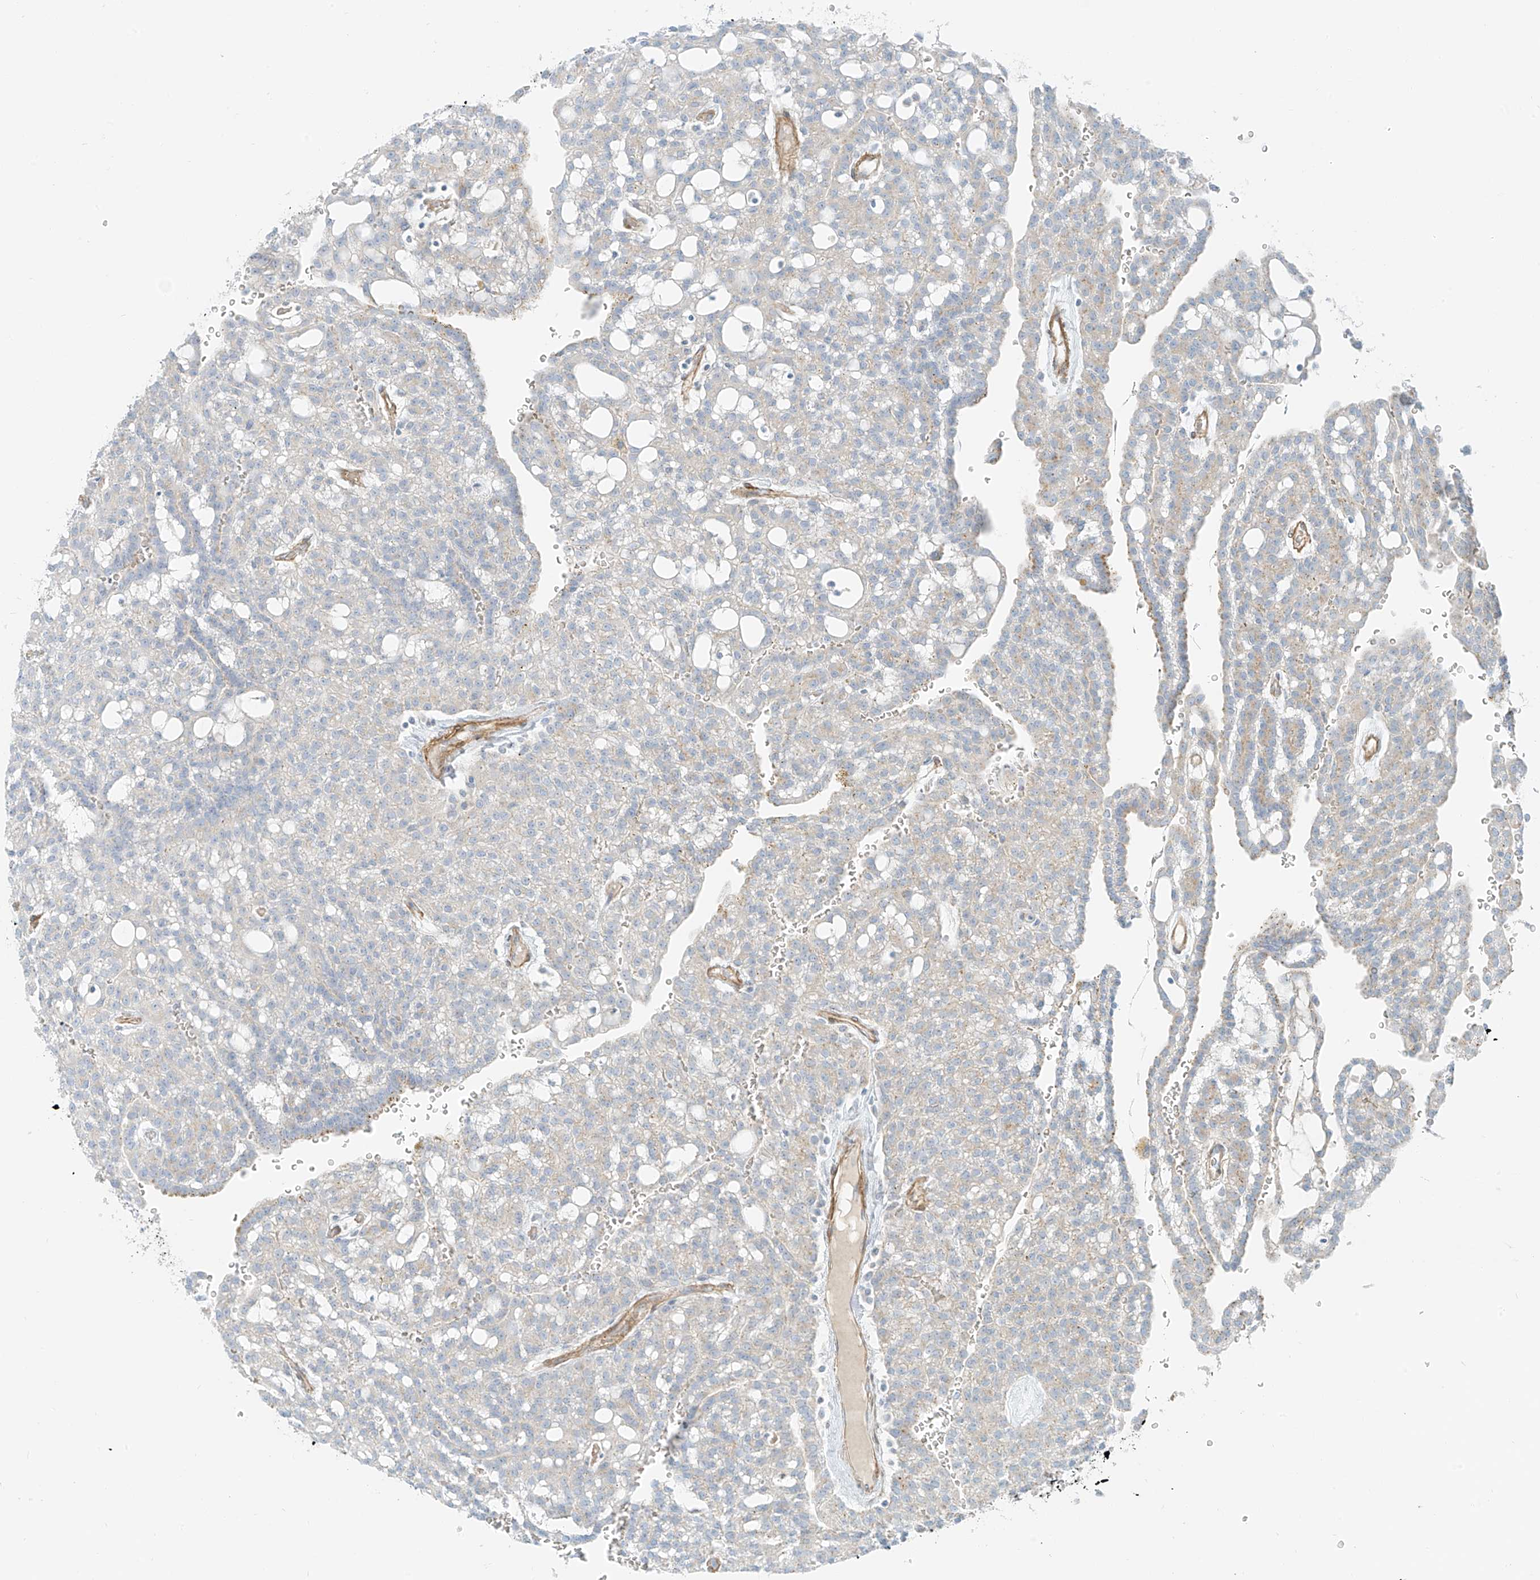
{"staining": {"intensity": "negative", "quantity": "none", "location": "none"}, "tissue": "renal cancer", "cell_type": "Tumor cells", "image_type": "cancer", "snomed": [{"axis": "morphology", "description": "Adenocarcinoma, NOS"}, {"axis": "topography", "description": "Kidney"}], "caption": "The image shows no significant staining in tumor cells of renal cancer.", "gene": "SMCP", "patient": {"sex": "male", "age": 63}}